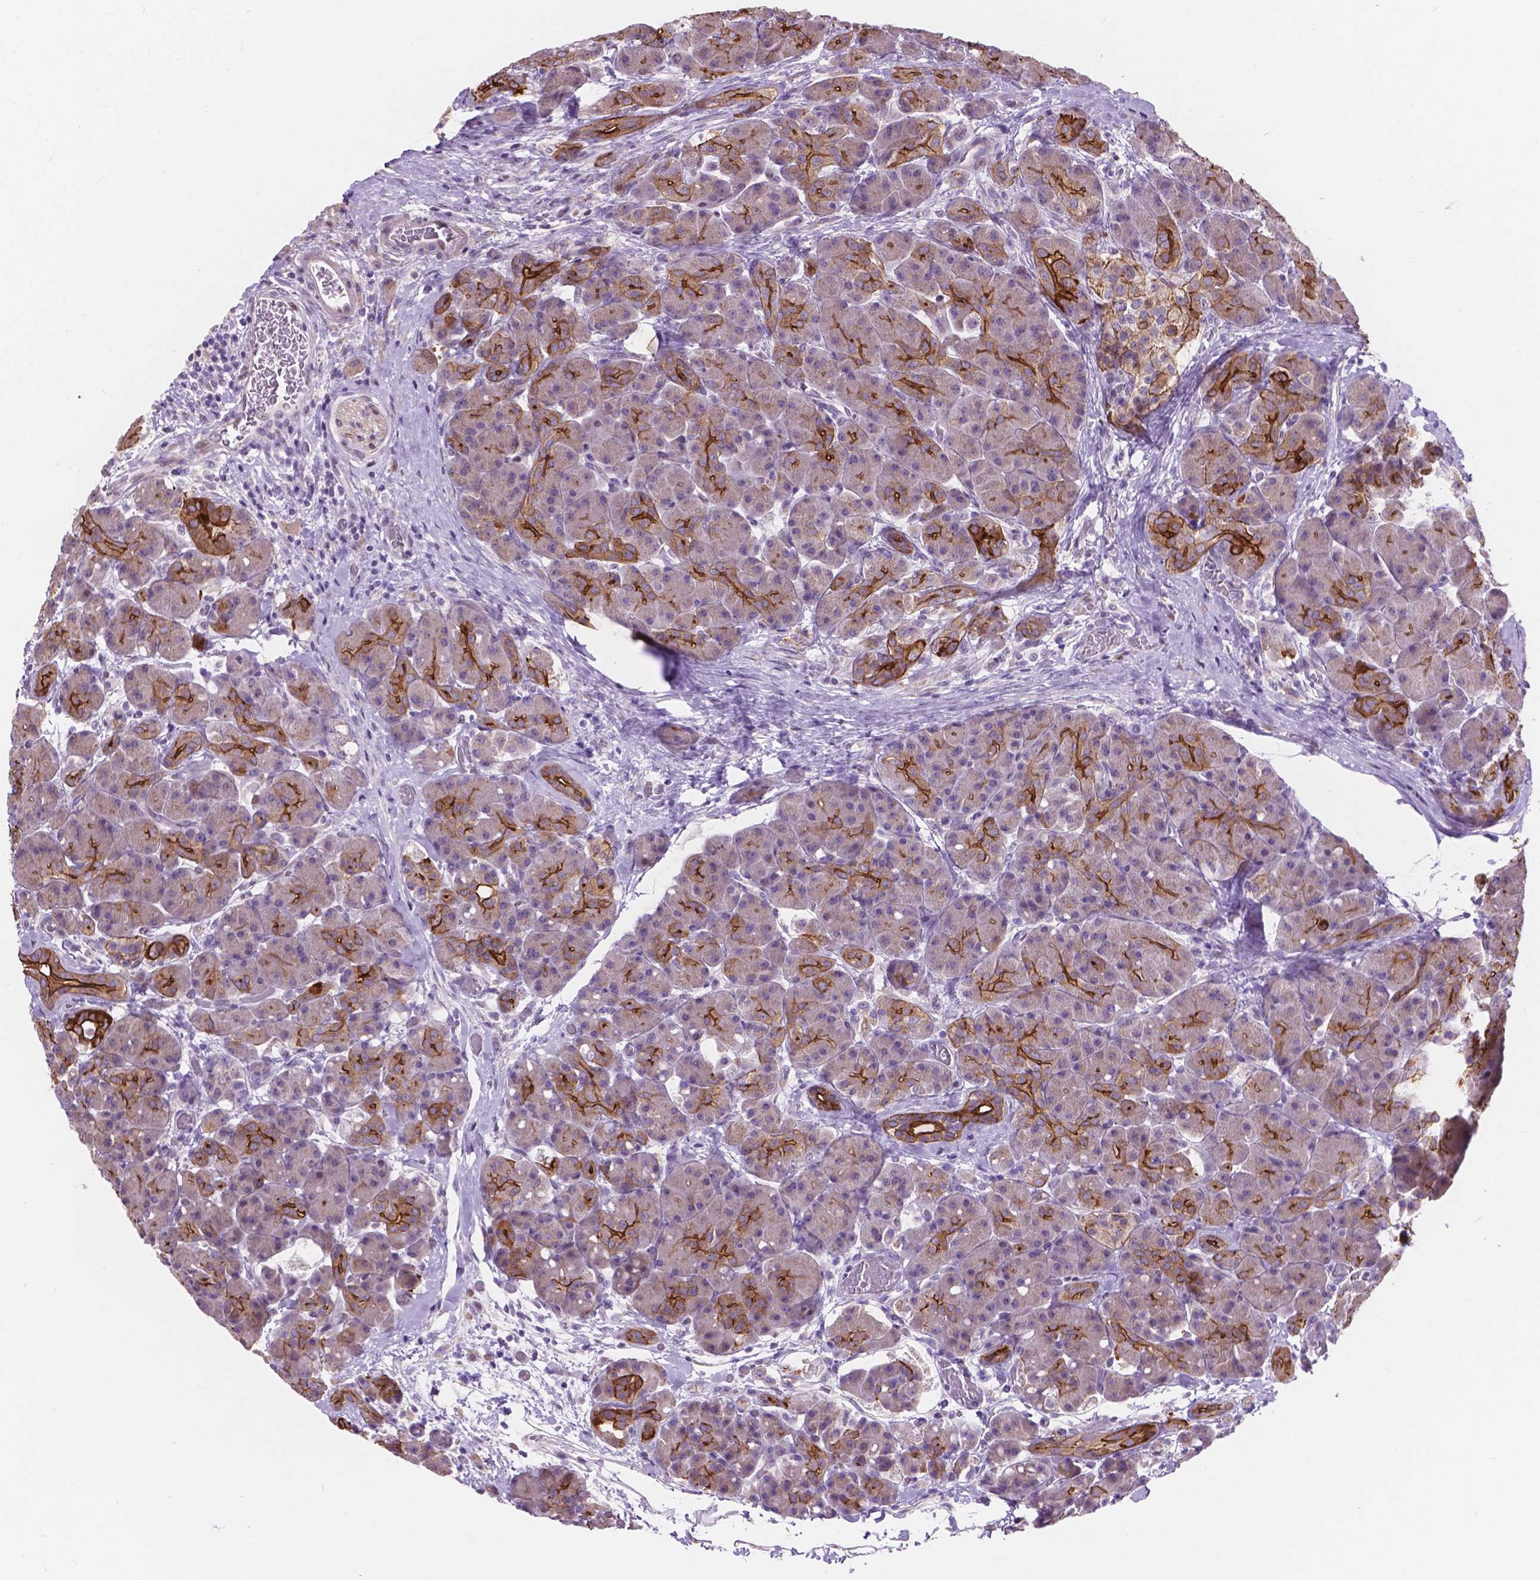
{"staining": {"intensity": "moderate", "quantity": "25%-75%", "location": "cytoplasmic/membranous"}, "tissue": "pancreas", "cell_type": "Exocrine glandular cells", "image_type": "normal", "snomed": [{"axis": "morphology", "description": "Normal tissue, NOS"}, {"axis": "topography", "description": "Pancreas"}], "caption": "Normal pancreas shows moderate cytoplasmic/membranous positivity in about 25%-75% of exocrine glandular cells.", "gene": "MYH14", "patient": {"sex": "male", "age": 55}}